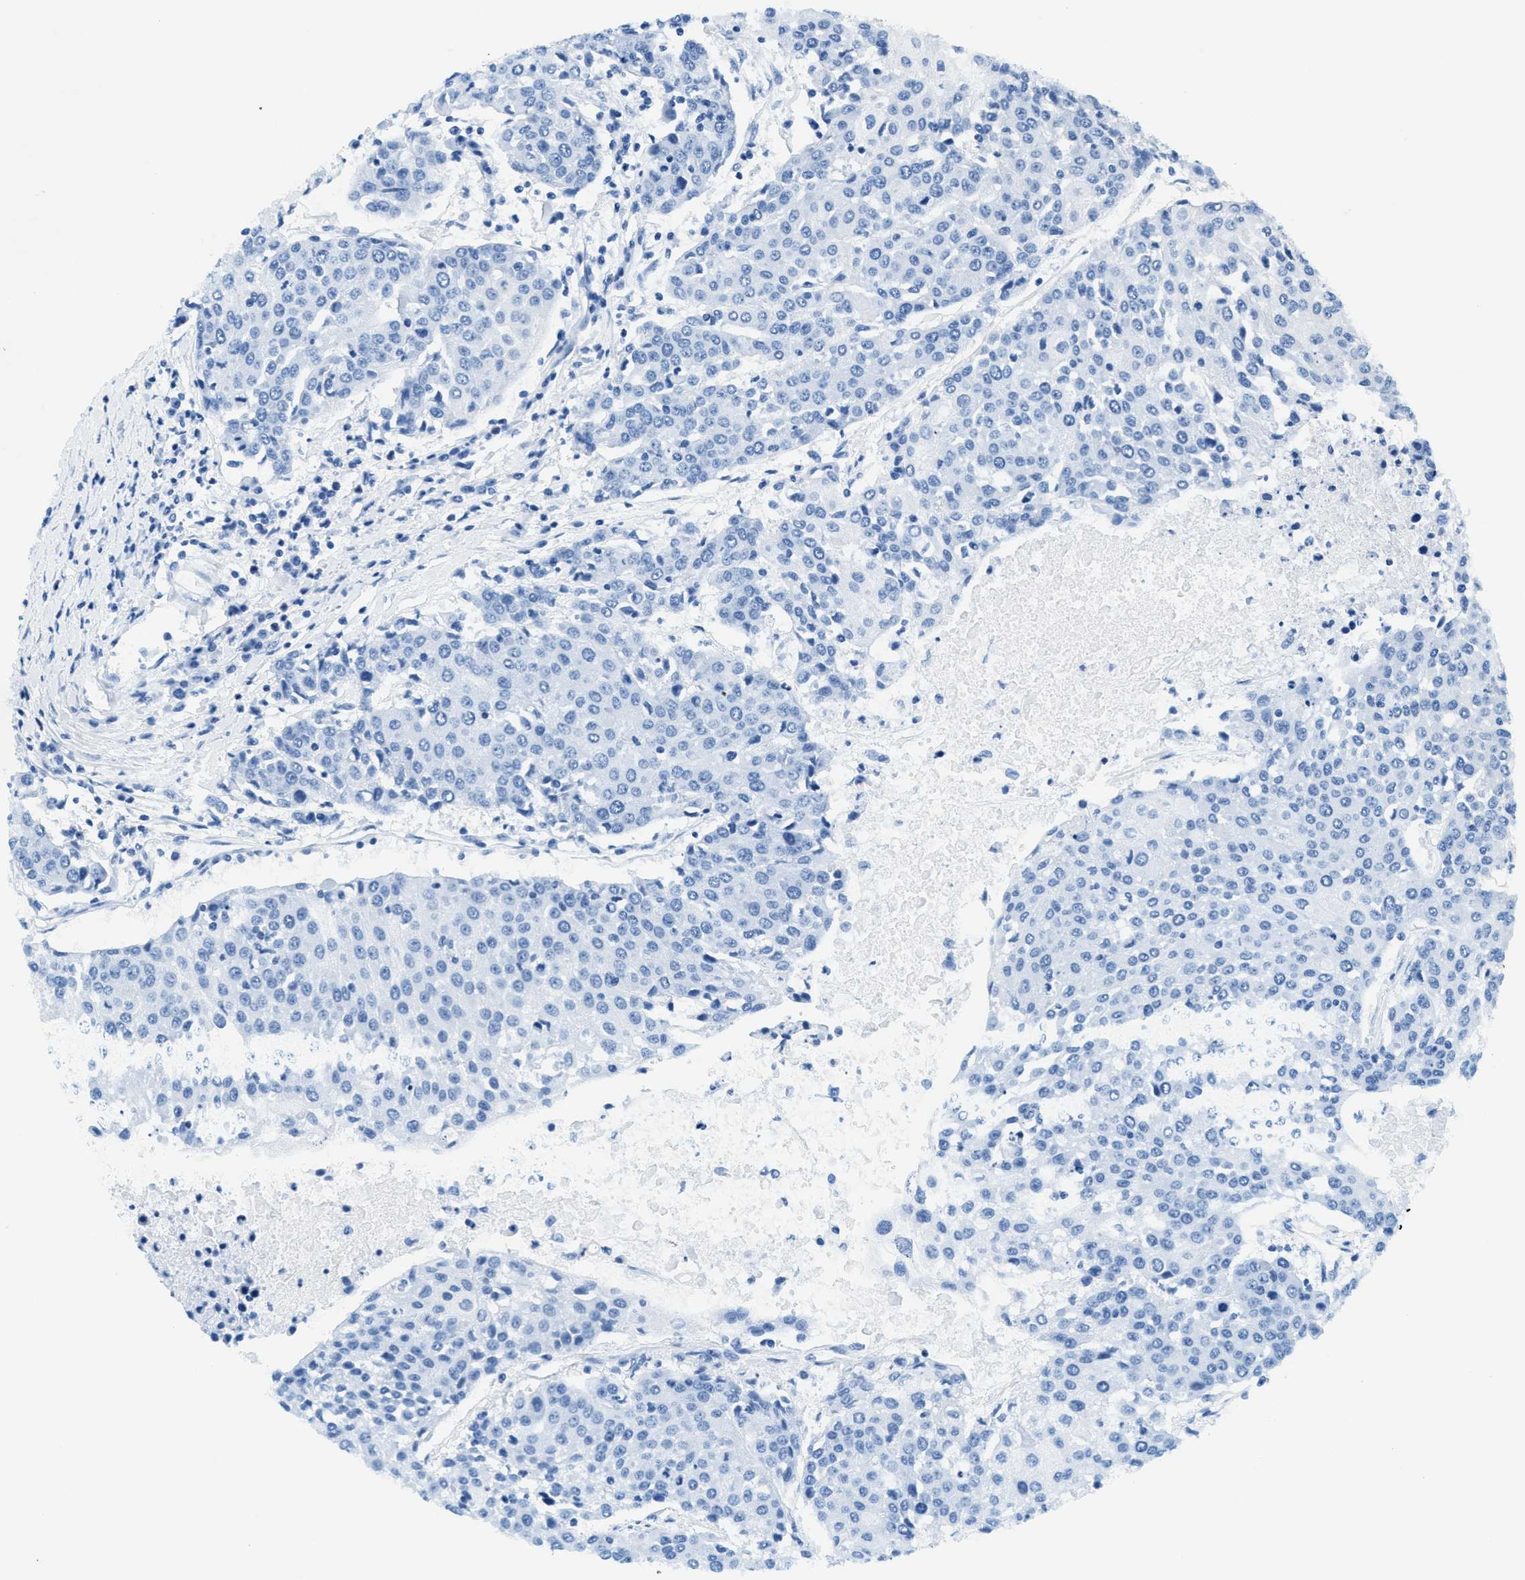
{"staining": {"intensity": "negative", "quantity": "none", "location": "none"}, "tissue": "urothelial cancer", "cell_type": "Tumor cells", "image_type": "cancer", "snomed": [{"axis": "morphology", "description": "Urothelial carcinoma, High grade"}, {"axis": "topography", "description": "Urinary bladder"}], "caption": "Histopathology image shows no protein staining in tumor cells of urothelial cancer tissue. Nuclei are stained in blue.", "gene": "CA4", "patient": {"sex": "female", "age": 85}}